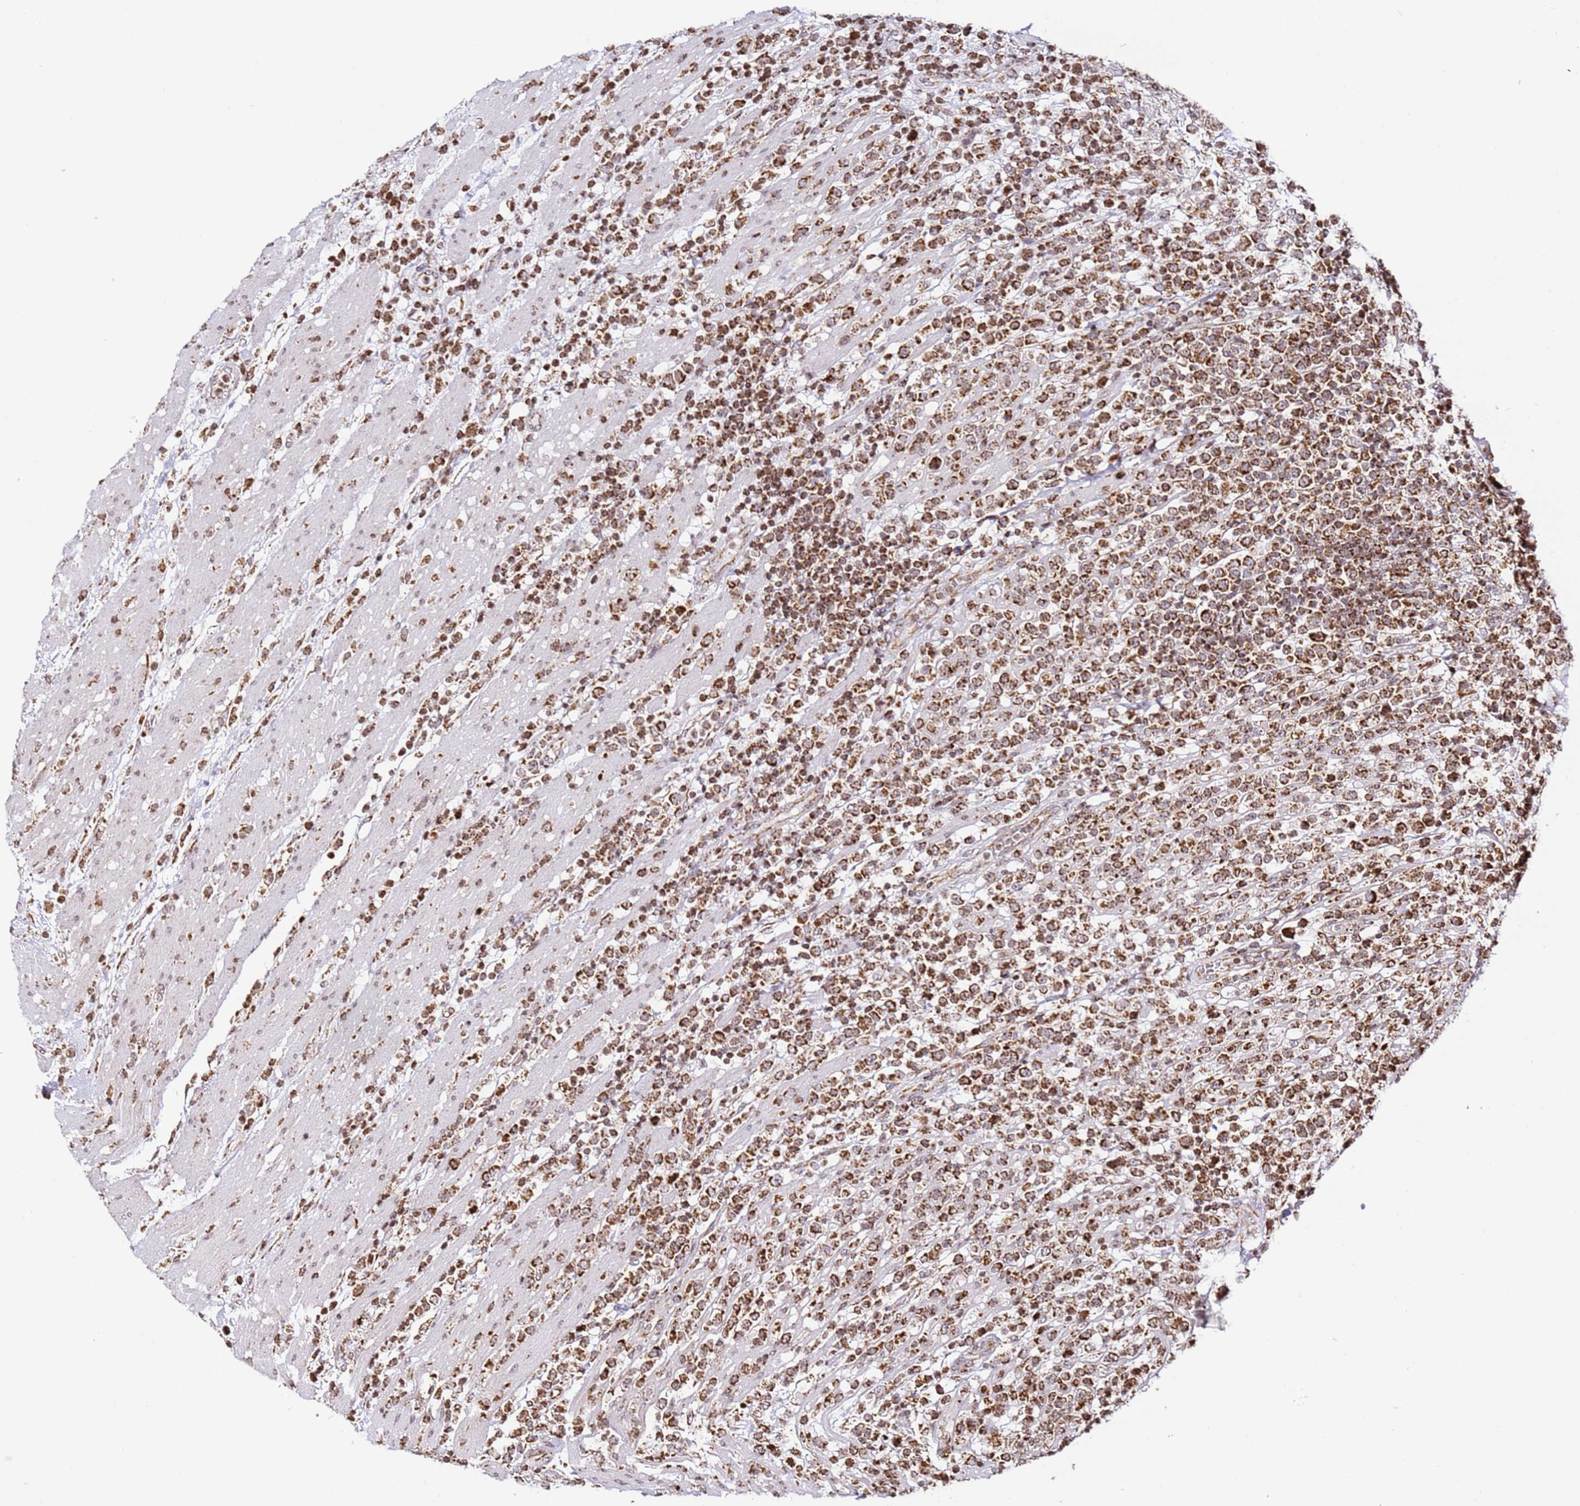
{"staining": {"intensity": "strong", "quantity": ">75%", "location": "cytoplasmic/membranous"}, "tissue": "lymphoma", "cell_type": "Tumor cells", "image_type": "cancer", "snomed": [{"axis": "morphology", "description": "Malignant lymphoma, non-Hodgkin's type, High grade"}, {"axis": "topography", "description": "Colon"}], "caption": "There is high levels of strong cytoplasmic/membranous expression in tumor cells of lymphoma, as demonstrated by immunohistochemical staining (brown color).", "gene": "HSPE1", "patient": {"sex": "female", "age": 53}}